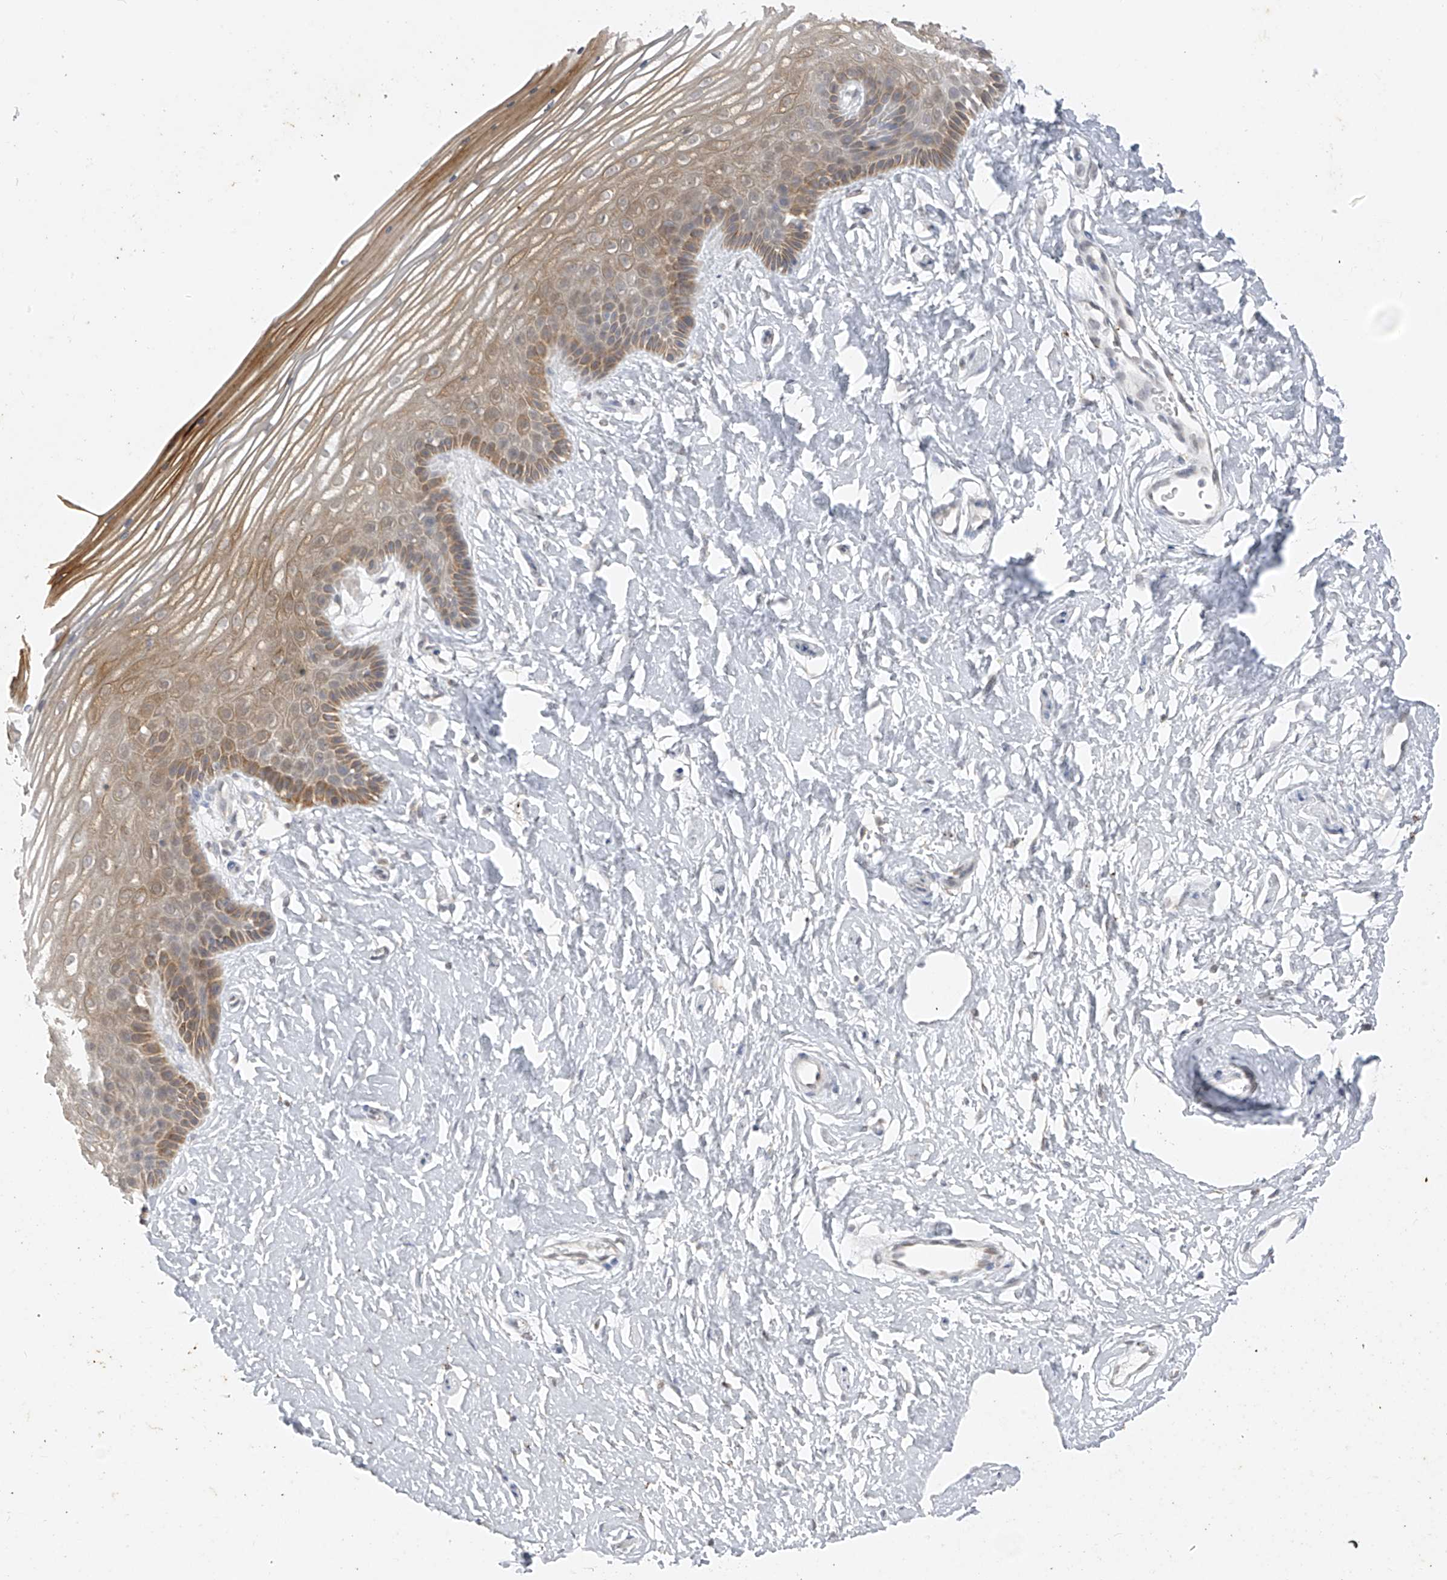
{"staining": {"intensity": "moderate", "quantity": "25%-75%", "location": "cytoplasmic/membranous"}, "tissue": "vagina", "cell_type": "Squamous epithelial cells", "image_type": "normal", "snomed": [{"axis": "morphology", "description": "Normal tissue, NOS"}, {"axis": "topography", "description": "Vagina"}, {"axis": "topography", "description": "Cervix"}], "caption": "Moderate cytoplasmic/membranous protein positivity is appreciated in approximately 25%-75% of squamous epithelial cells in vagina. The staining is performed using DAB brown chromogen to label protein expression. The nuclei are counter-stained blue using hematoxylin.", "gene": "DYRK1B", "patient": {"sex": "female", "age": 40}}